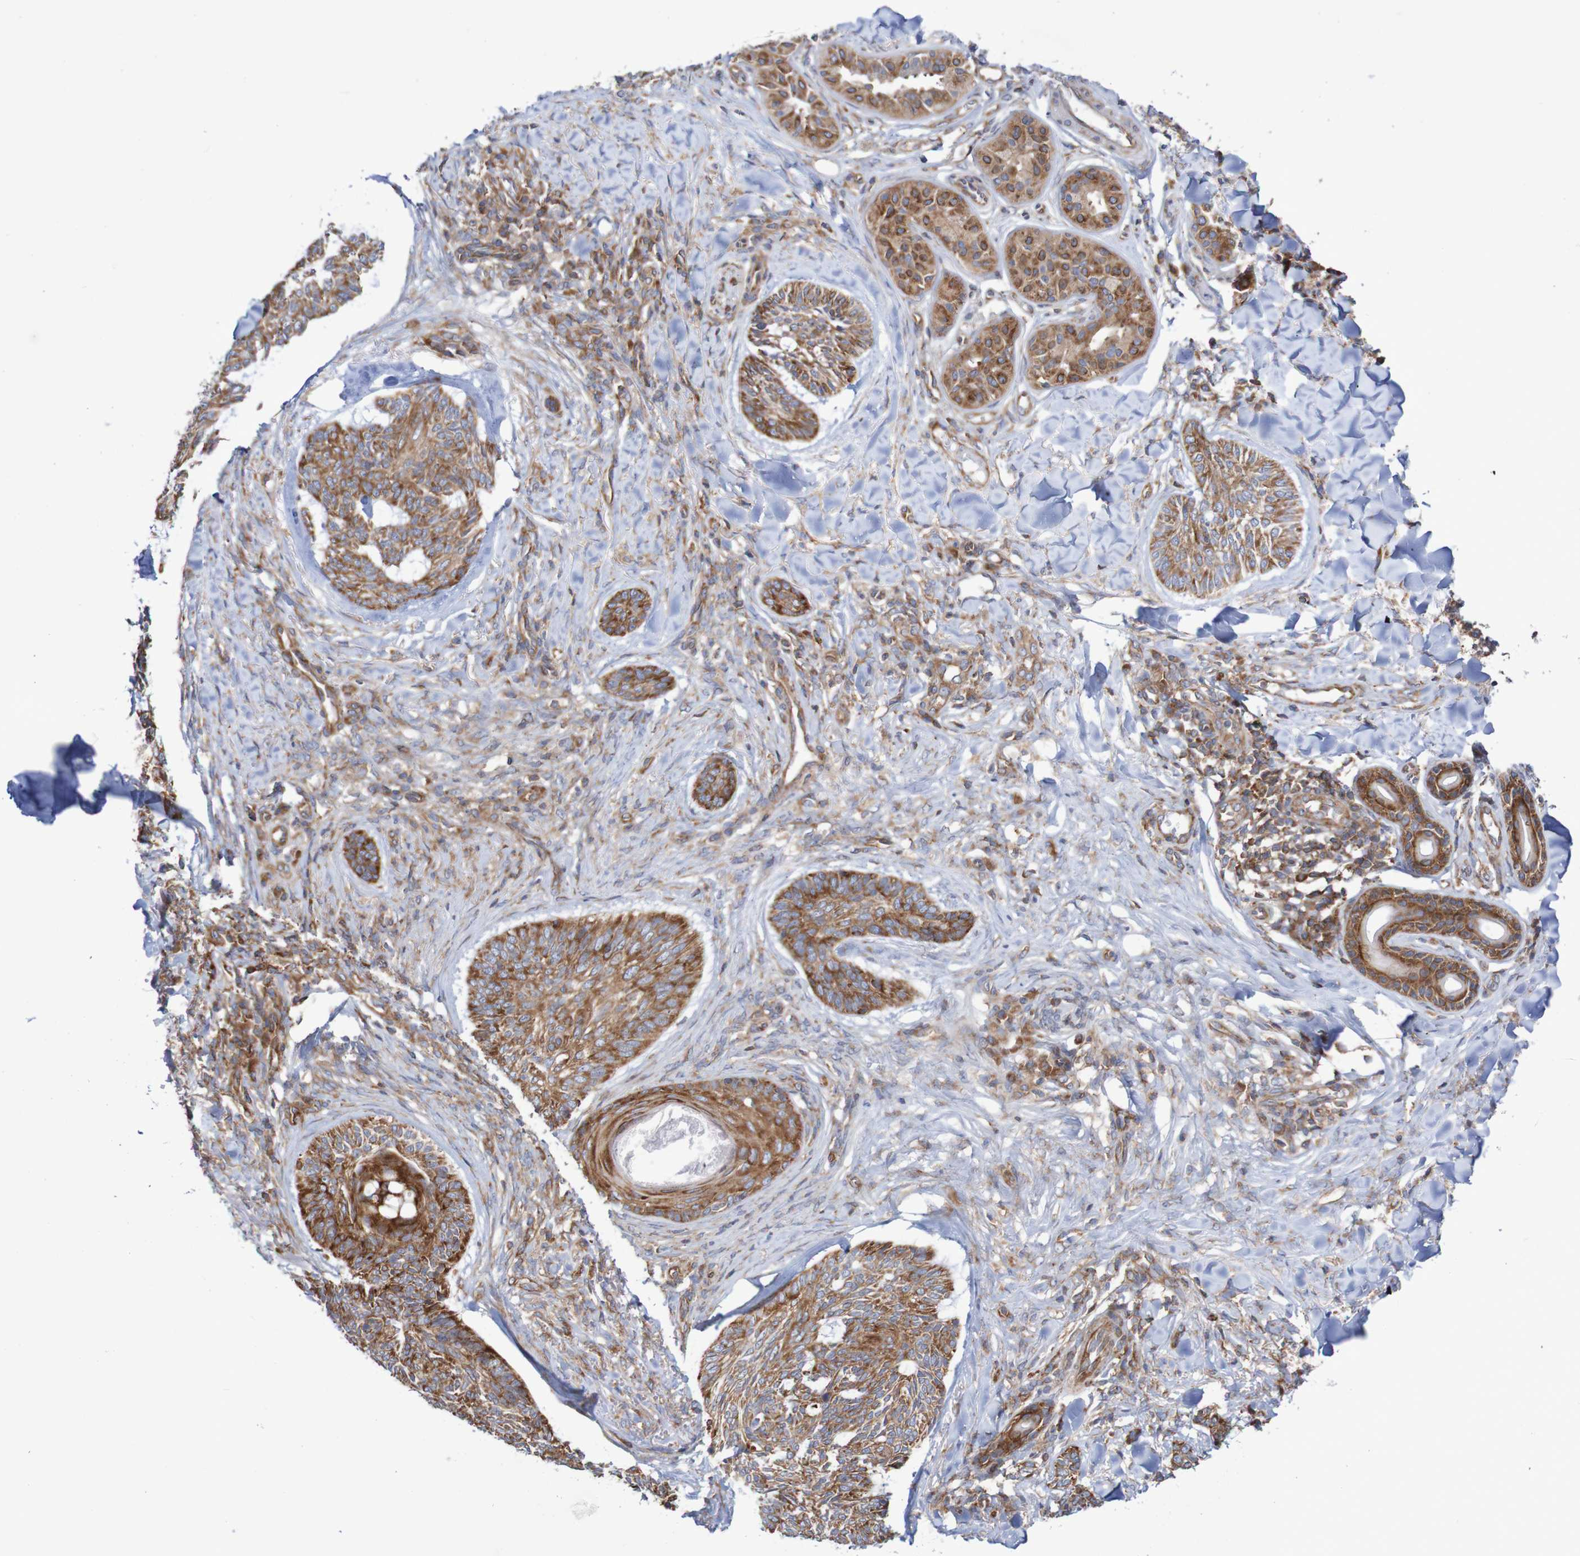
{"staining": {"intensity": "moderate", "quantity": ">75%", "location": "cytoplasmic/membranous"}, "tissue": "skin cancer", "cell_type": "Tumor cells", "image_type": "cancer", "snomed": [{"axis": "morphology", "description": "Basal cell carcinoma"}, {"axis": "topography", "description": "Skin"}], "caption": "The immunohistochemical stain labels moderate cytoplasmic/membranous expression in tumor cells of skin cancer tissue.", "gene": "FXR2", "patient": {"sex": "male", "age": 43}}